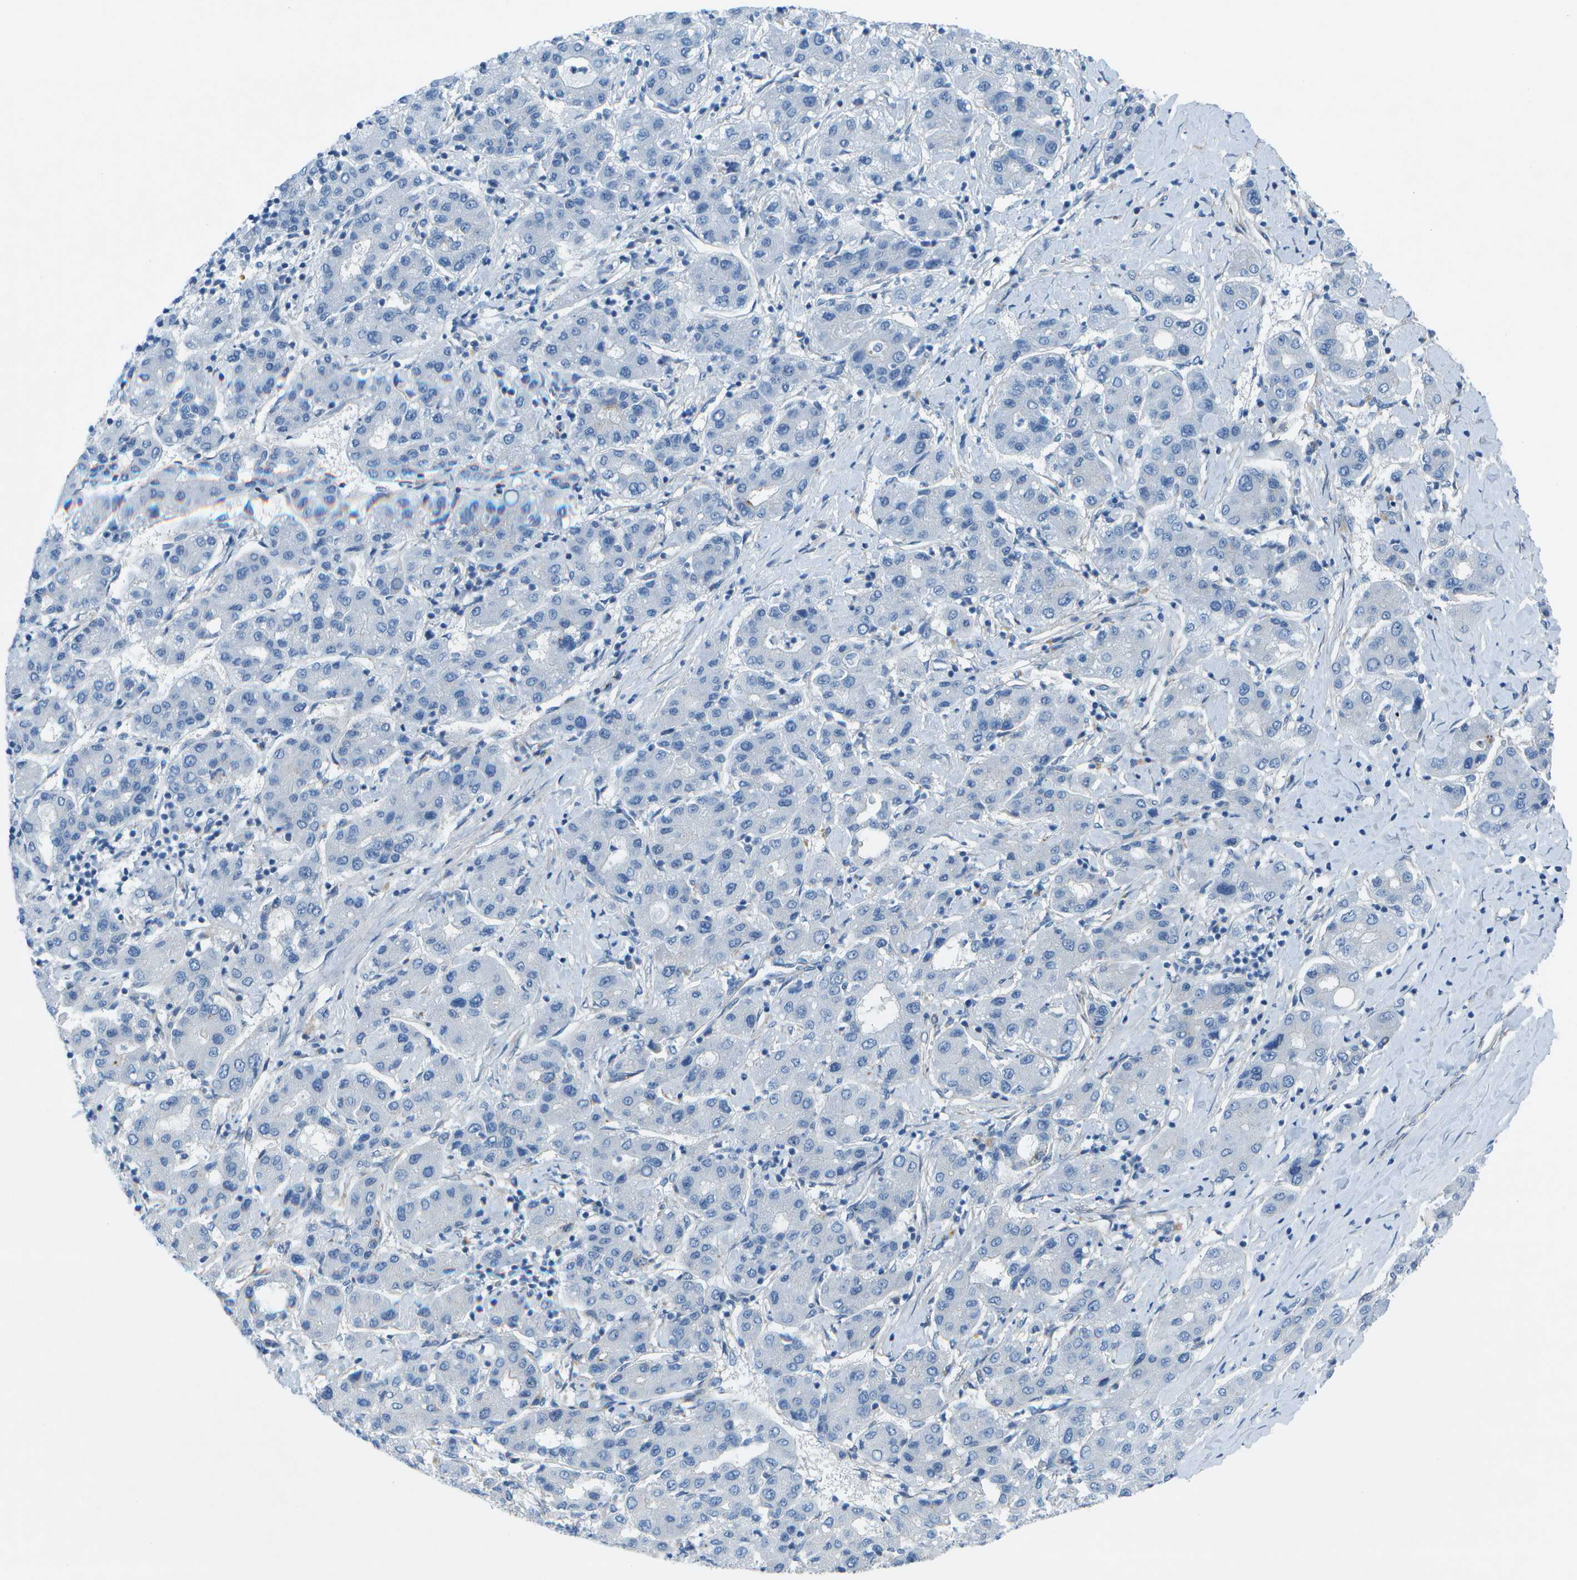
{"staining": {"intensity": "negative", "quantity": "none", "location": "none"}, "tissue": "liver cancer", "cell_type": "Tumor cells", "image_type": "cancer", "snomed": [{"axis": "morphology", "description": "Carcinoma, Hepatocellular, NOS"}, {"axis": "topography", "description": "Liver"}], "caption": "High power microscopy image of an immunohistochemistry photomicrograph of liver hepatocellular carcinoma, revealing no significant staining in tumor cells.", "gene": "SORBS3", "patient": {"sex": "male", "age": 65}}